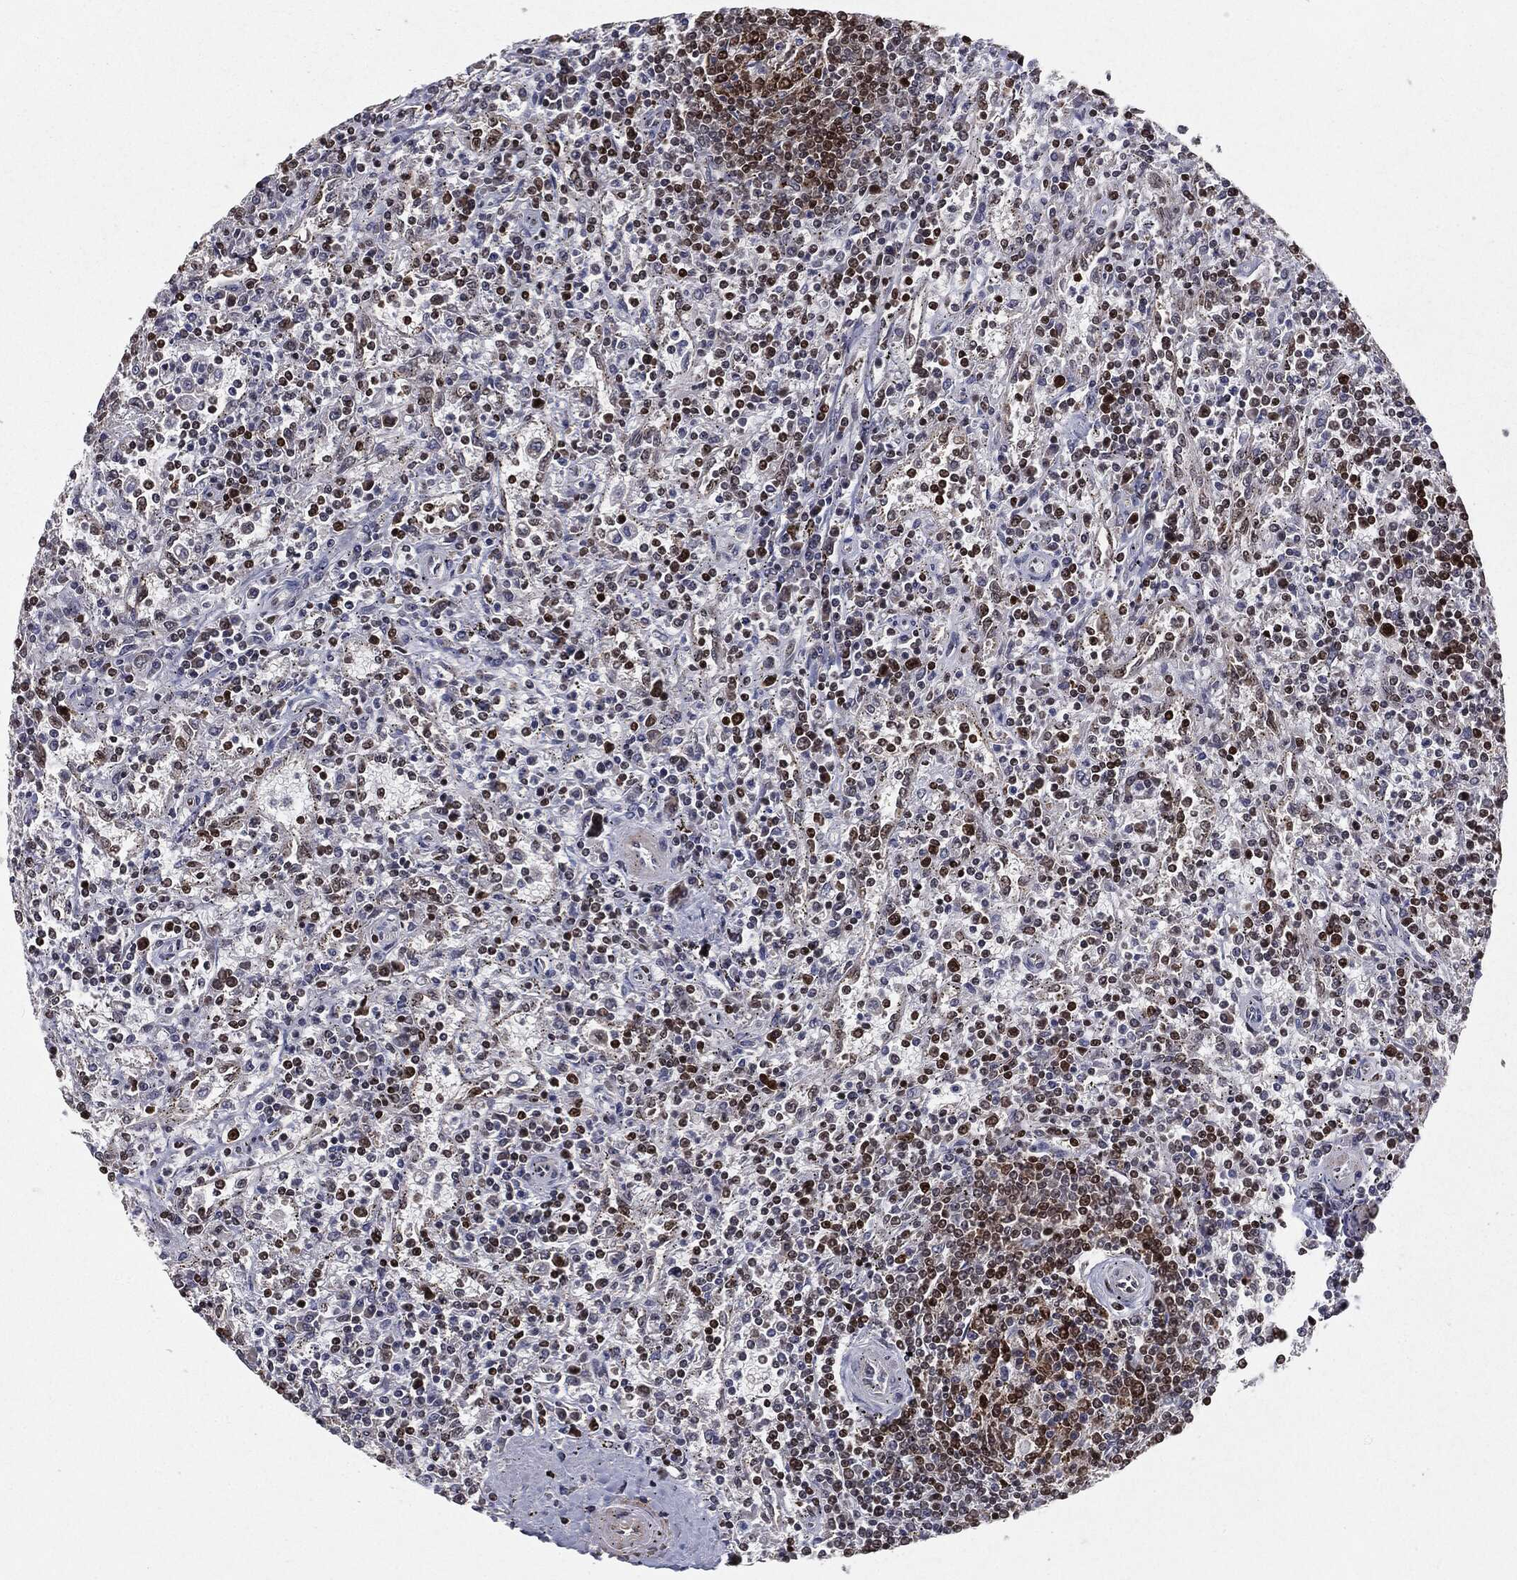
{"staining": {"intensity": "moderate", "quantity": "<25%", "location": "nuclear"}, "tissue": "lymphoma", "cell_type": "Tumor cells", "image_type": "cancer", "snomed": [{"axis": "morphology", "description": "Malignant lymphoma, non-Hodgkin's type, Low grade"}, {"axis": "topography", "description": "Spleen"}], "caption": "The micrograph shows a brown stain indicating the presence of a protein in the nuclear of tumor cells in lymphoma.", "gene": "CHCHD2", "patient": {"sex": "male", "age": 62}}